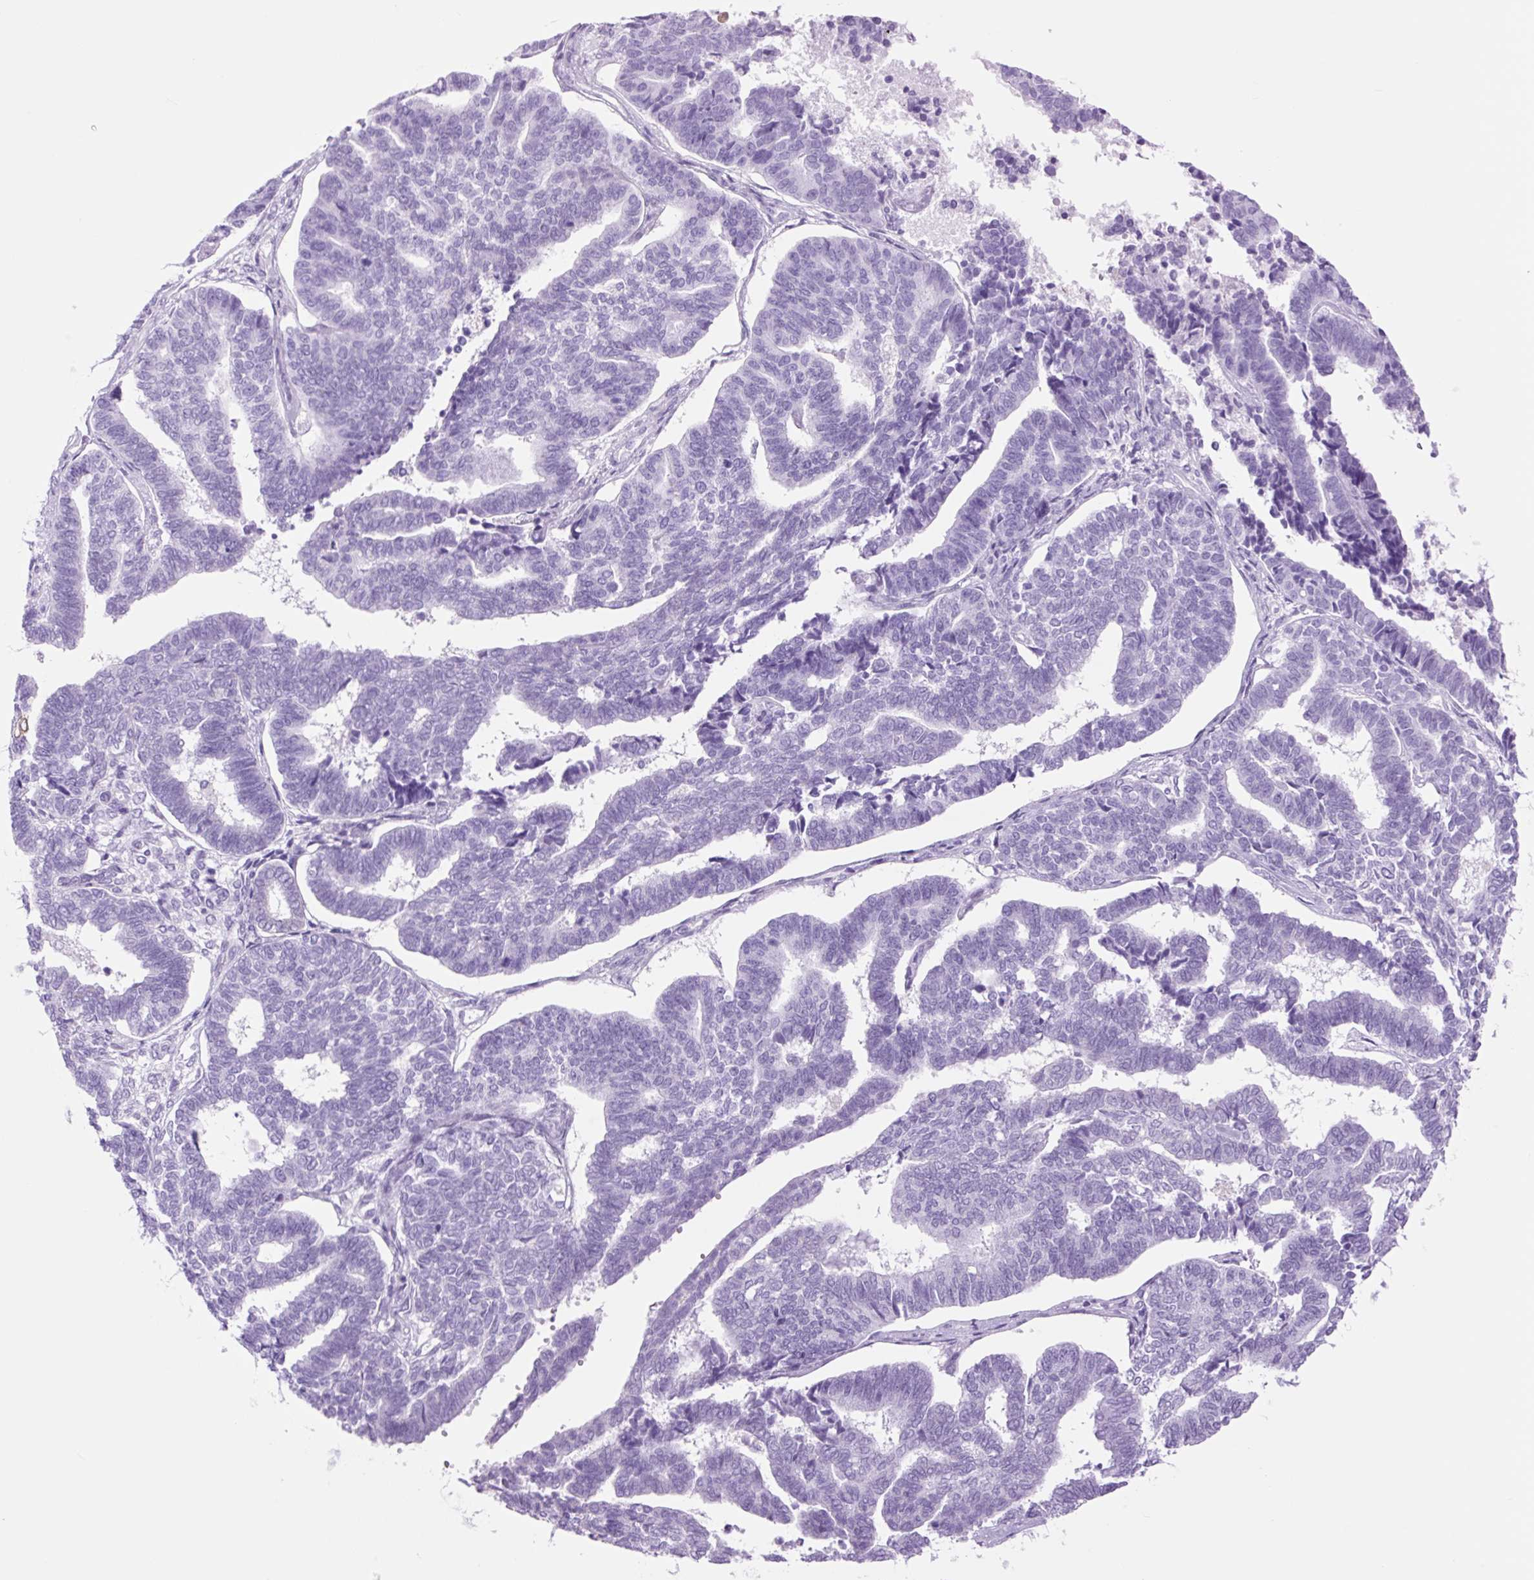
{"staining": {"intensity": "negative", "quantity": "none", "location": "none"}, "tissue": "endometrial cancer", "cell_type": "Tumor cells", "image_type": "cancer", "snomed": [{"axis": "morphology", "description": "Adenocarcinoma, NOS"}, {"axis": "topography", "description": "Endometrium"}], "caption": "A high-resolution micrograph shows immunohistochemistry staining of endometrial cancer (adenocarcinoma), which reveals no significant positivity in tumor cells.", "gene": "TFF2", "patient": {"sex": "female", "age": 70}}